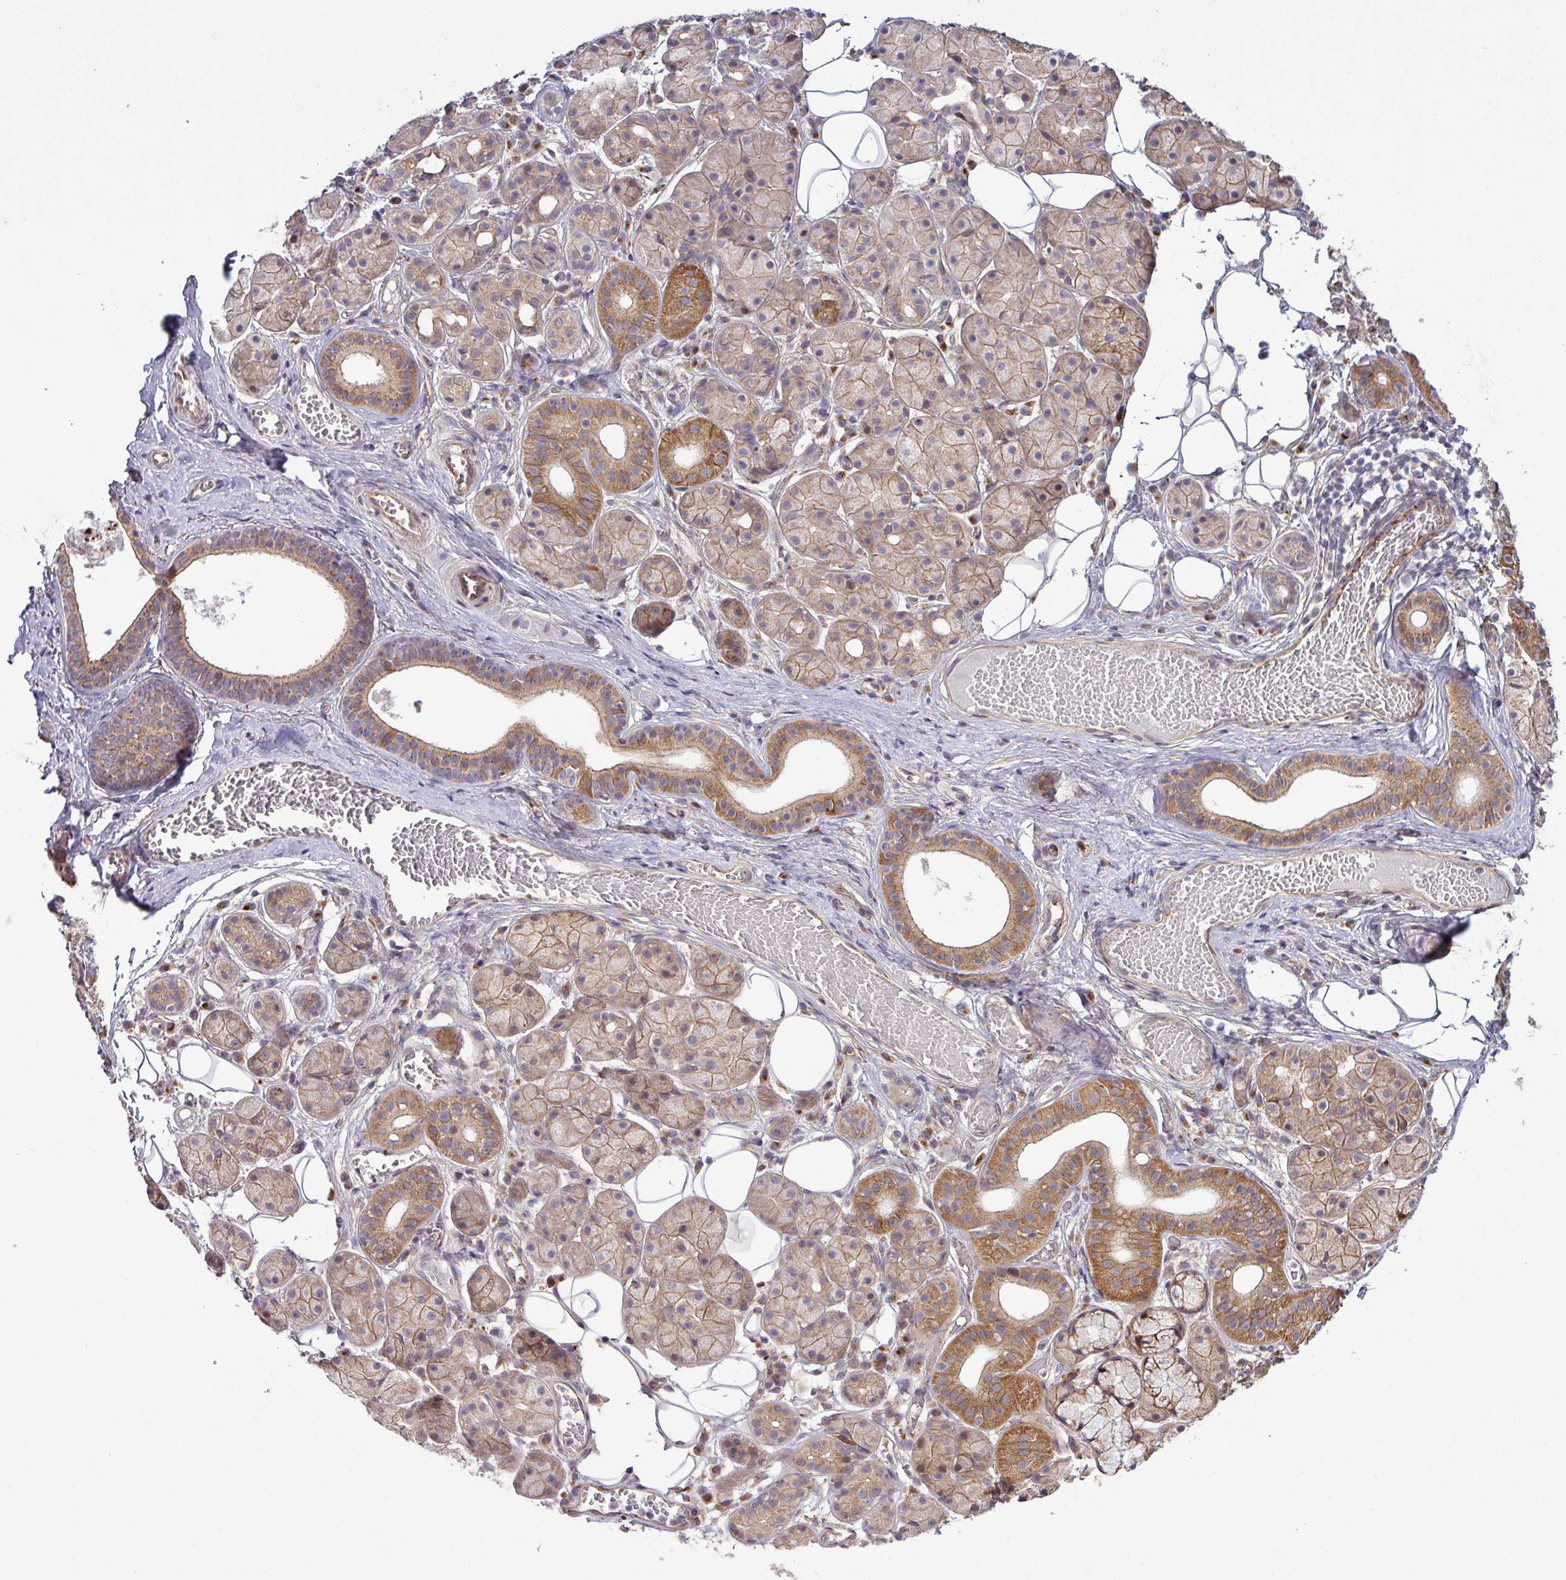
{"staining": {"intensity": "moderate", "quantity": ">75%", "location": "cytoplasmic/membranous"}, "tissue": "salivary gland", "cell_type": "Glandular cells", "image_type": "normal", "snomed": [{"axis": "morphology", "description": "Squamous cell carcinoma, NOS"}, {"axis": "topography", "description": "Skin"}, {"axis": "topography", "description": "Head-Neck"}], "caption": "Immunohistochemistry (IHC) staining of unremarkable salivary gland, which reveals medium levels of moderate cytoplasmic/membranous positivity in about >75% of glandular cells indicating moderate cytoplasmic/membranous protein expression. The staining was performed using DAB (brown) for protein detection and nuclei were counterstained in hematoxylin (blue).", "gene": "TIMMDC1", "patient": {"sex": "male", "age": 80}}